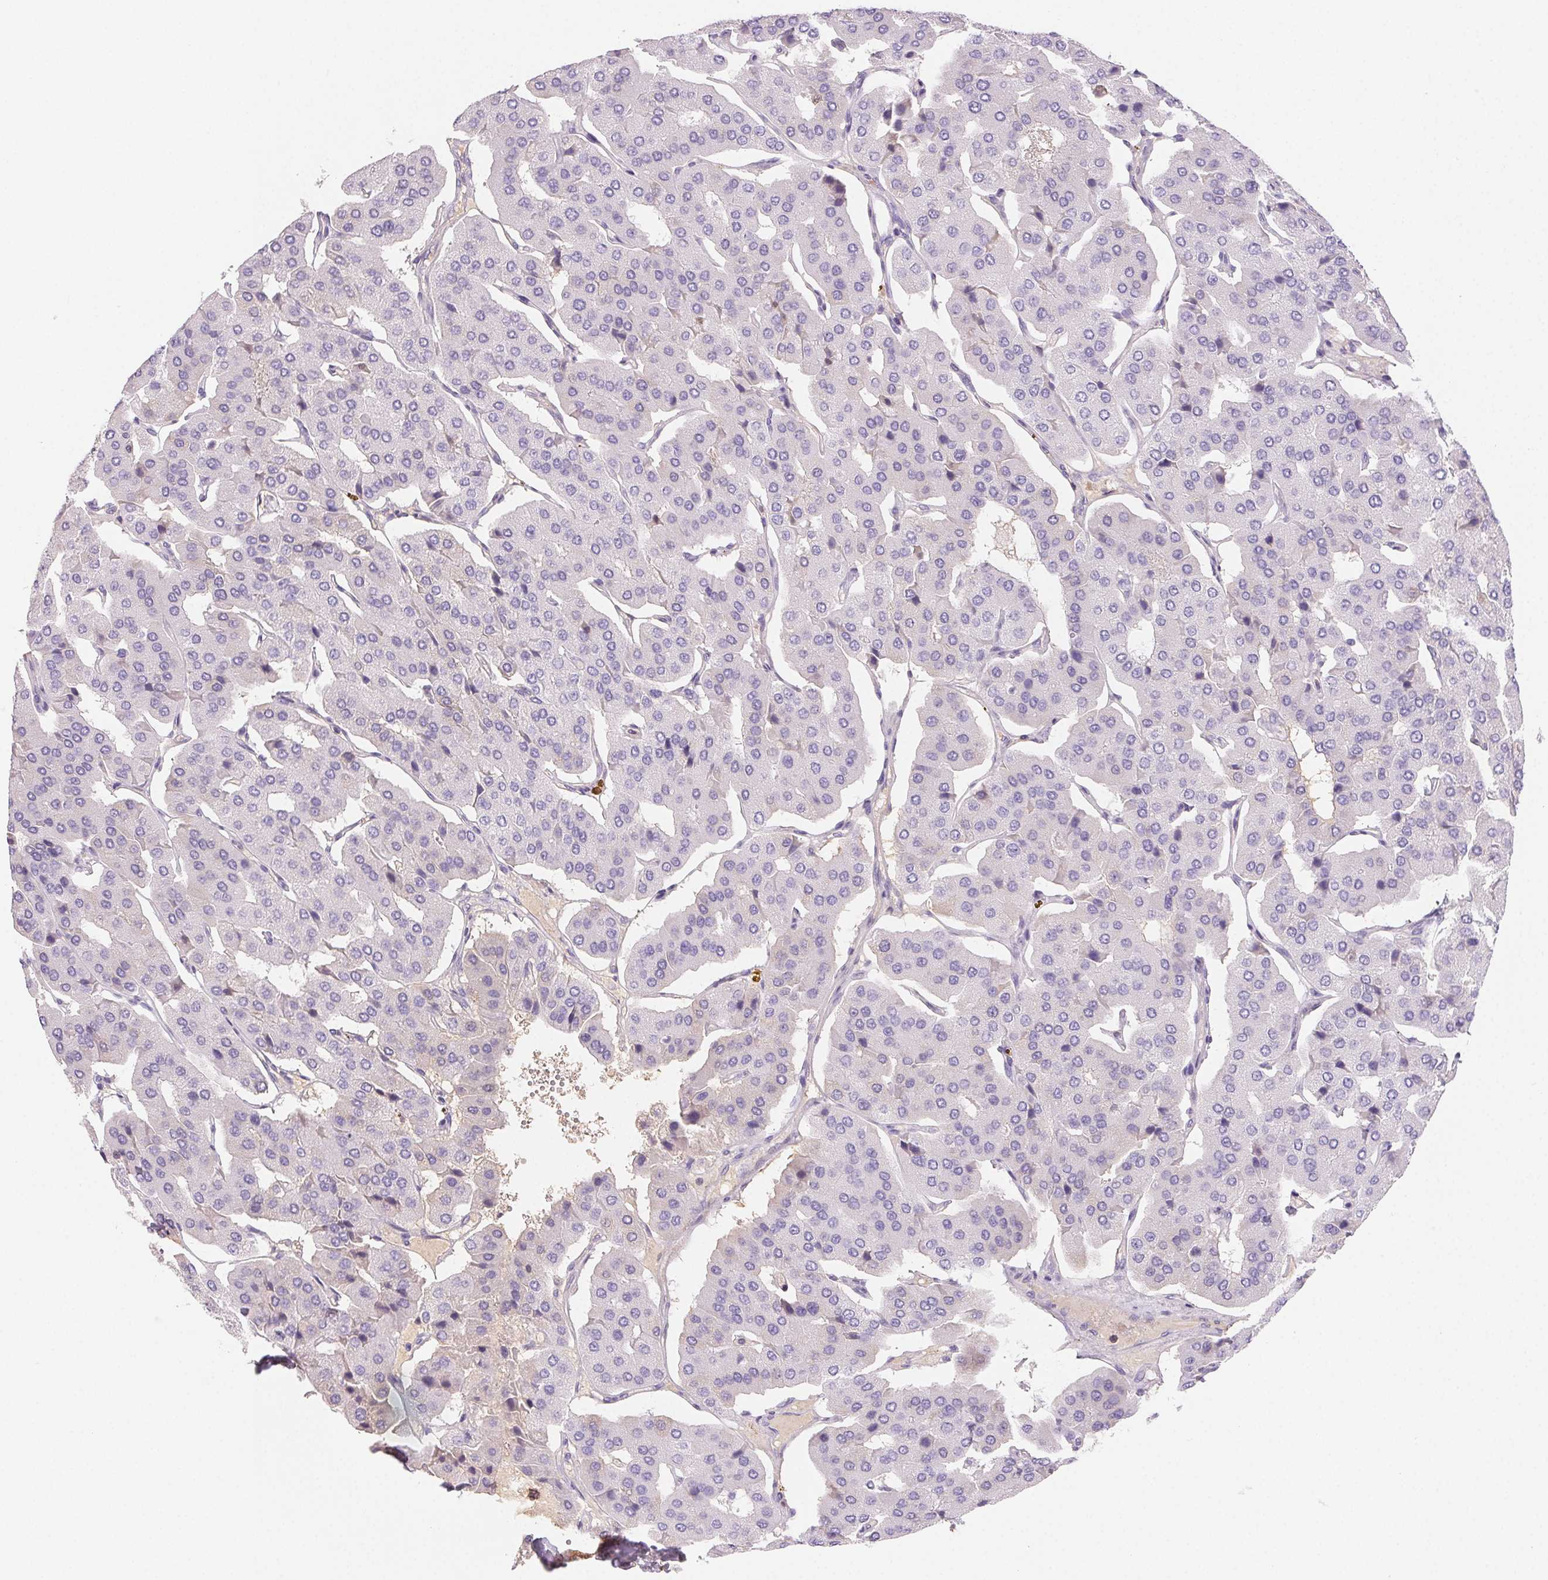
{"staining": {"intensity": "negative", "quantity": "none", "location": "none"}, "tissue": "parathyroid gland", "cell_type": "Glandular cells", "image_type": "normal", "snomed": [{"axis": "morphology", "description": "Normal tissue, NOS"}, {"axis": "morphology", "description": "Adenoma, NOS"}, {"axis": "topography", "description": "Parathyroid gland"}], "caption": "Immunohistochemical staining of normal parathyroid gland shows no significant expression in glandular cells. The staining was performed using DAB to visualize the protein expression in brown, while the nuclei were stained in blue with hematoxylin (Magnification: 20x).", "gene": "PADI4", "patient": {"sex": "female", "age": 86}}